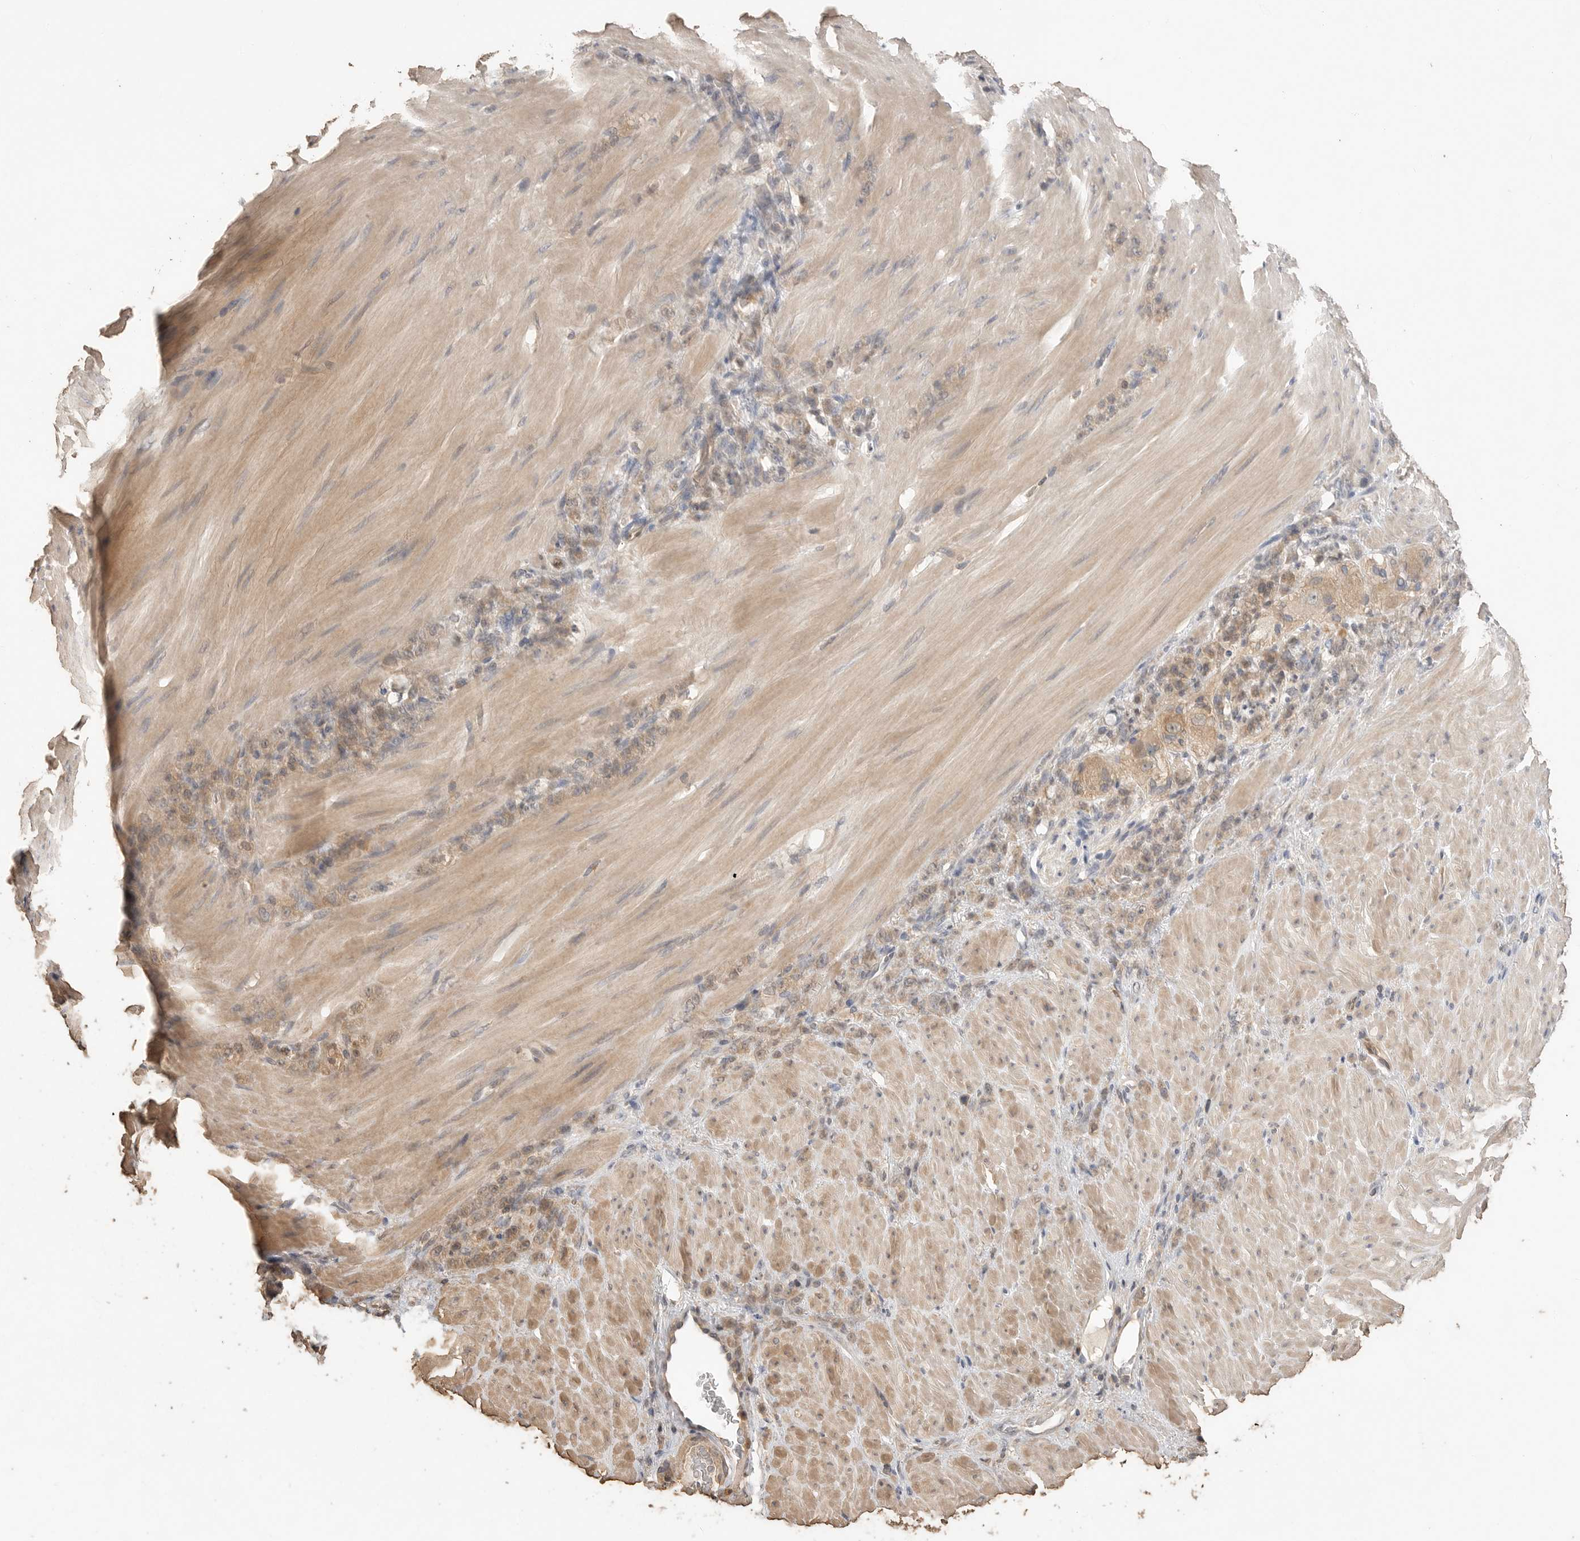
{"staining": {"intensity": "weak", "quantity": ">75%", "location": "cytoplasmic/membranous"}, "tissue": "stomach cancer", "cell_type": "Tumor cells", "image_type": "cancer", "snomed": [{"axis": "morphology", "description": "Normal tissue, NOS"}, {"axis": "morphology", "description": "Adenocarcinoma, NOS"}, {"axis": "topography", "description": "Stomach"}], "caption": "This is an image of immunohistochemistry (IHC) staining of stomach cancer, which shows weak staining in the cytoplasmic/membranous of tumor cells.", "gene": "MAP2K1", "patient": {"sex": "male", "age": 82}}